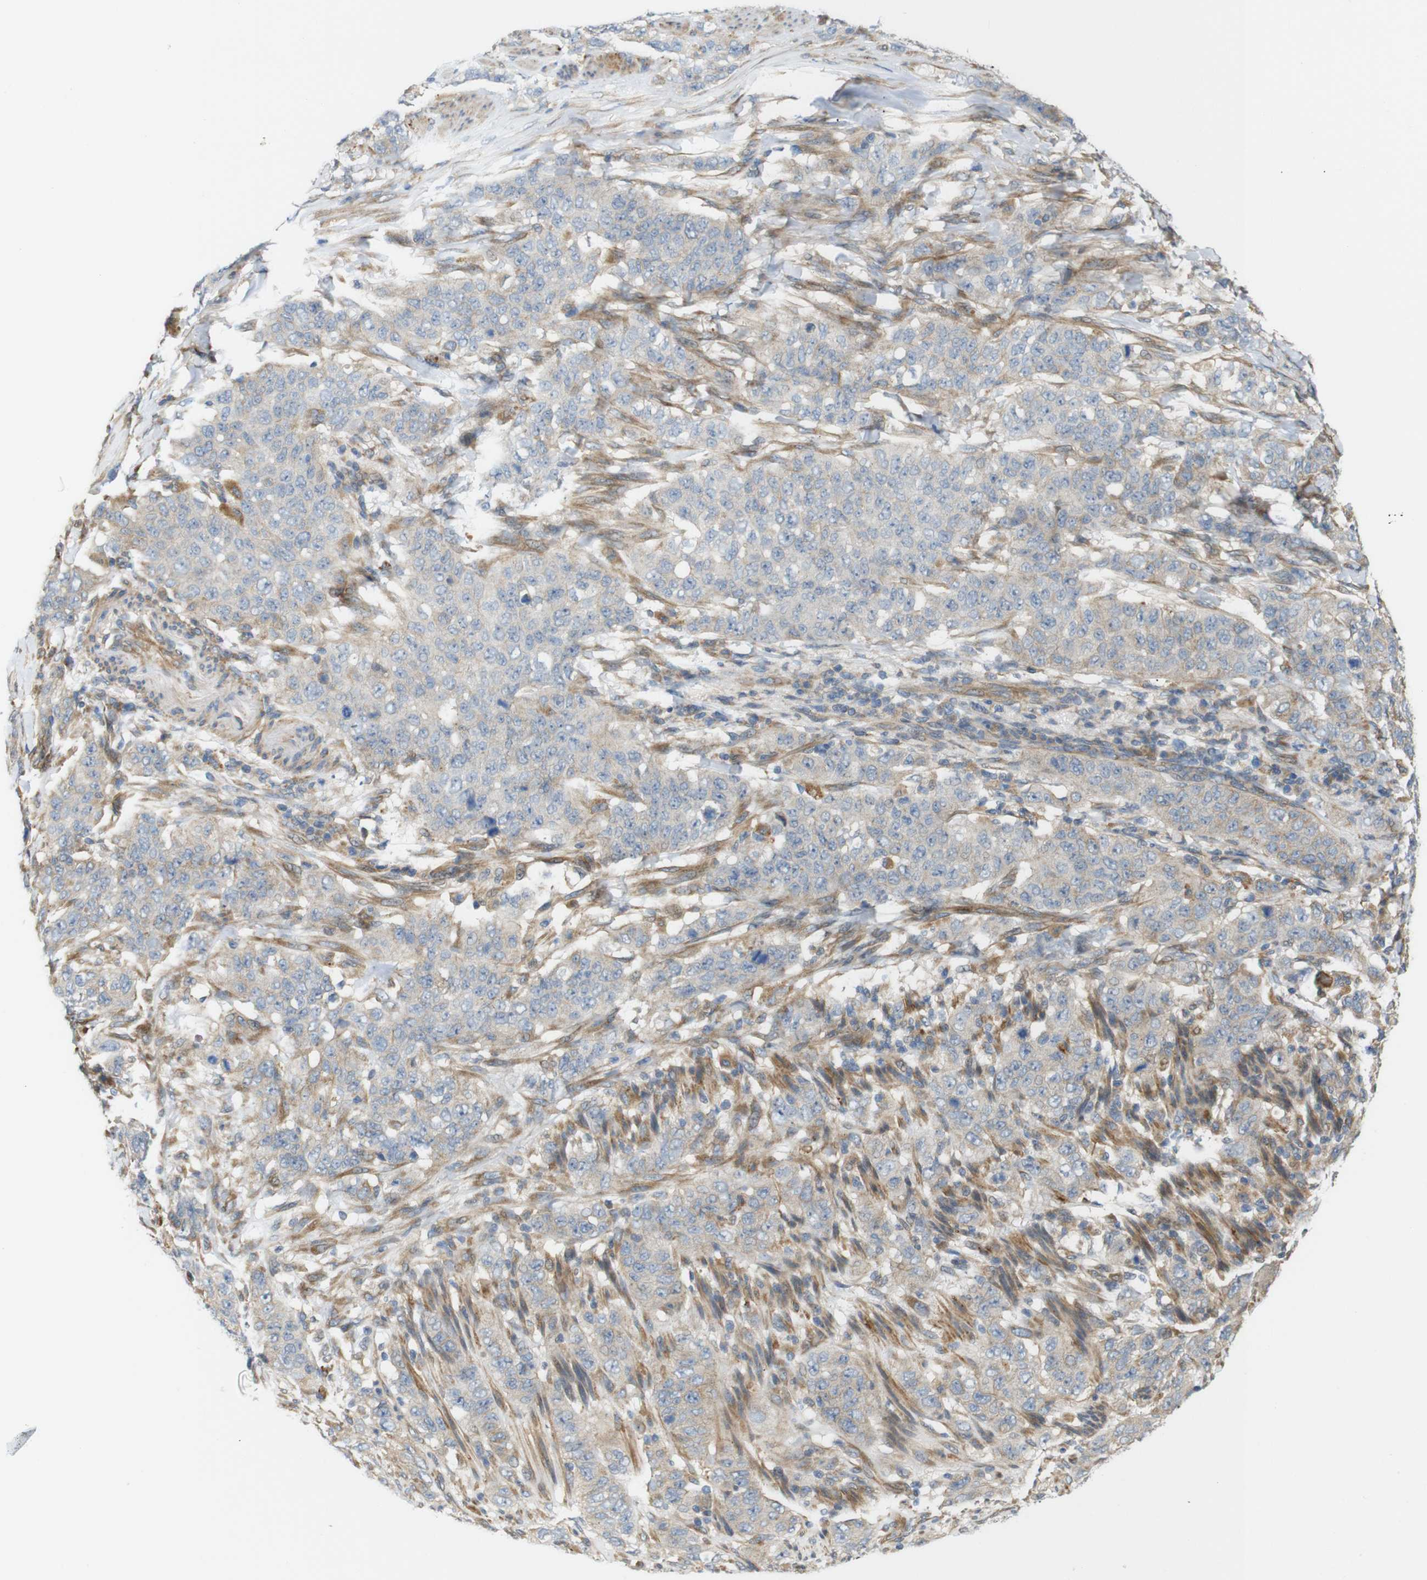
{"staining": {"intensity": "negative", "quantity": "none", "location": "none"}, "tissue": "stomach cancer", "cell_type": "Tumor cells", "image_type": "cancer", "snomed": [{"axis": "morphology", "description": "Adenocarcinoma, NOS"}, {"axis": "topography", "description": "Stomach"}], "caption": "This is an immunohistochemistry (IHC) histopathology image of stomach adenocarcinoma. There is no staining in tumor cells.", "gene": "RPTOR", "patient": {"sex": "male", "age": 48}}